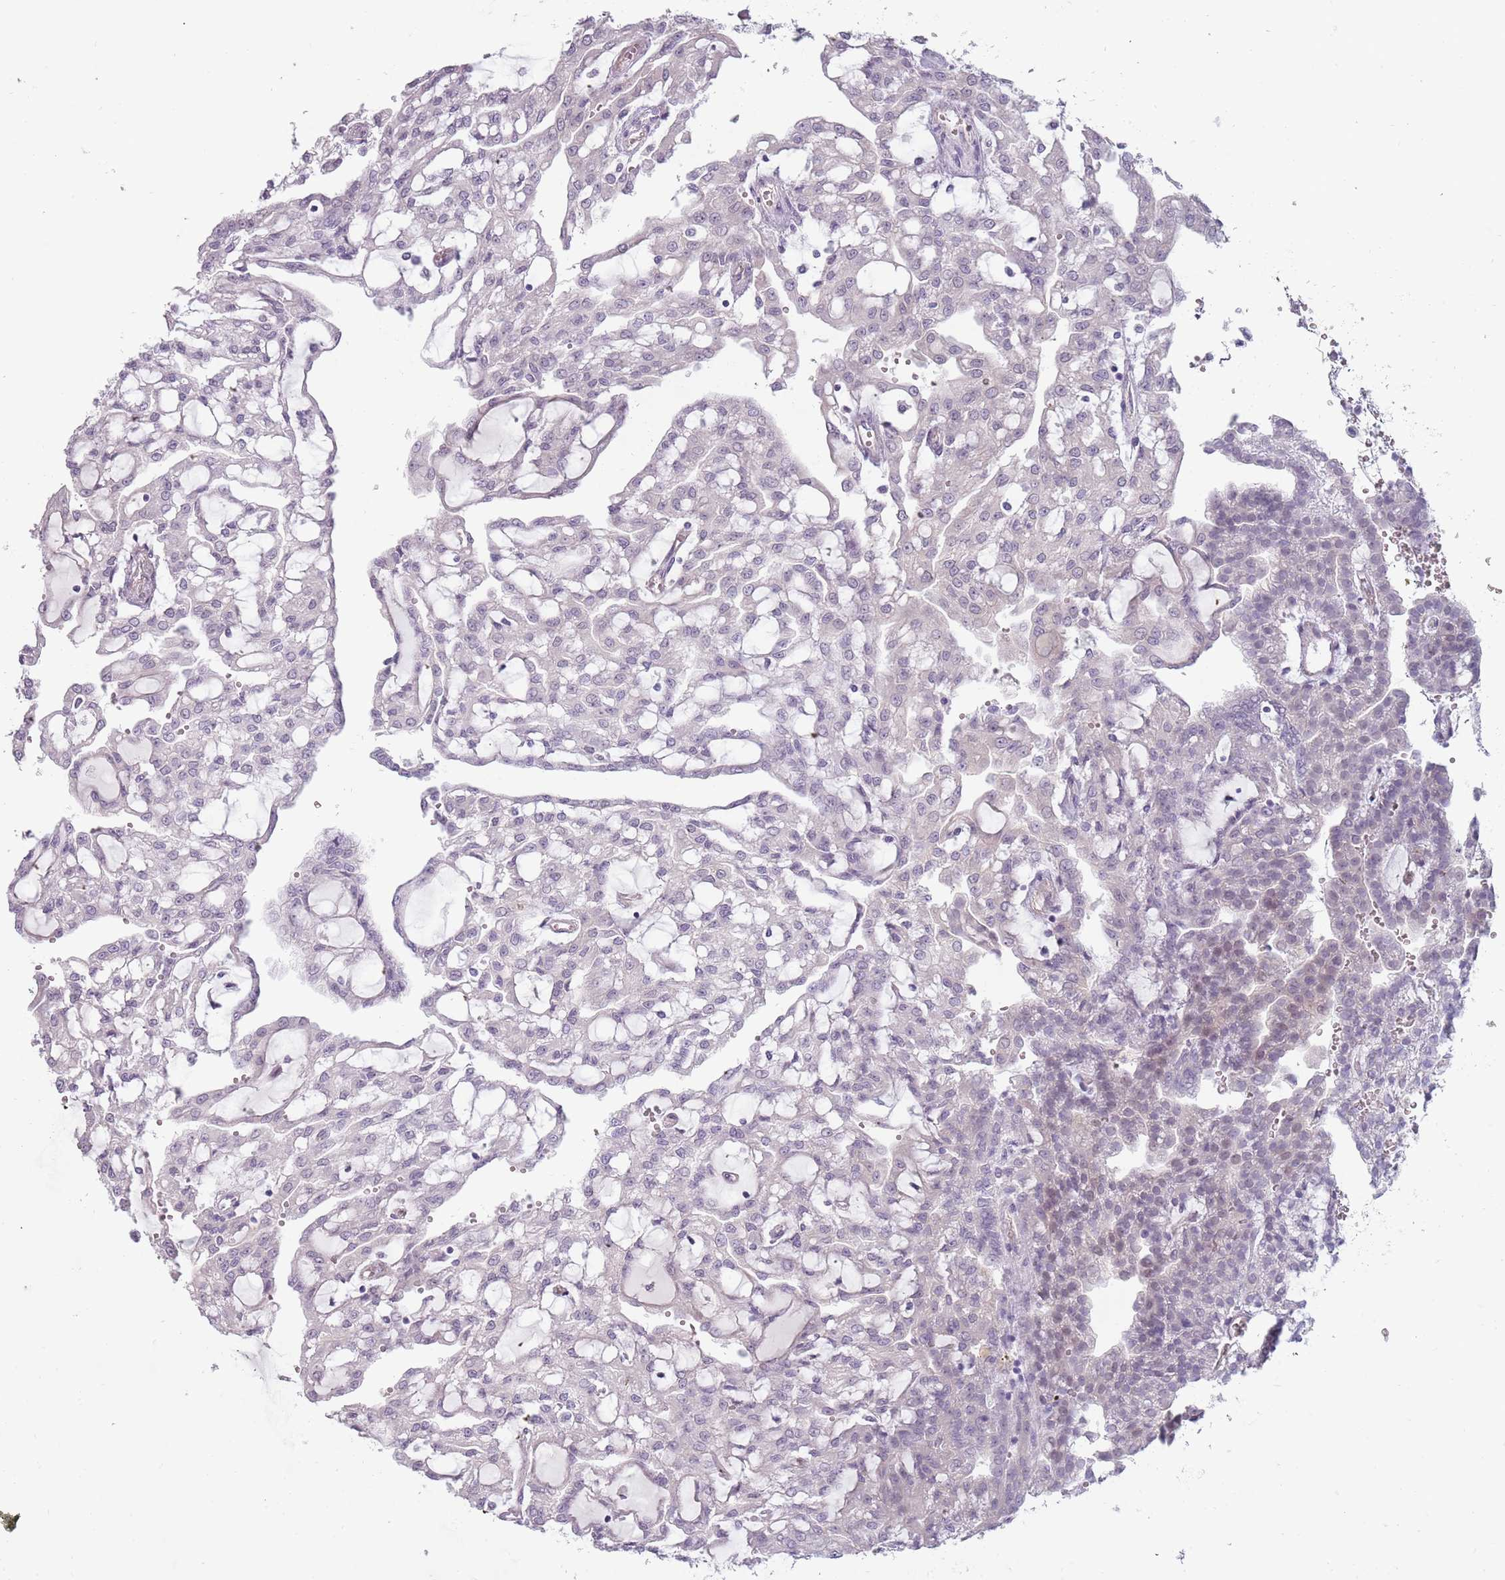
{"staining": {"intensity": "negative", "quantity": "none", "location": "none"}, "tissue": "renal cancer", "cell_type": "Tumor cells", "image_type": "cancer", "snomed": [{"axis": "morphology", "description": "Adenocarcinoma, NOS"}, {"axis": "topography", "description": "Kidney"}], "caption": "Image shows no significant protein positivity in tumor cells of renal cancer.", "gene": "RFX2", "patient": {"sex": "male", "age": 63}}